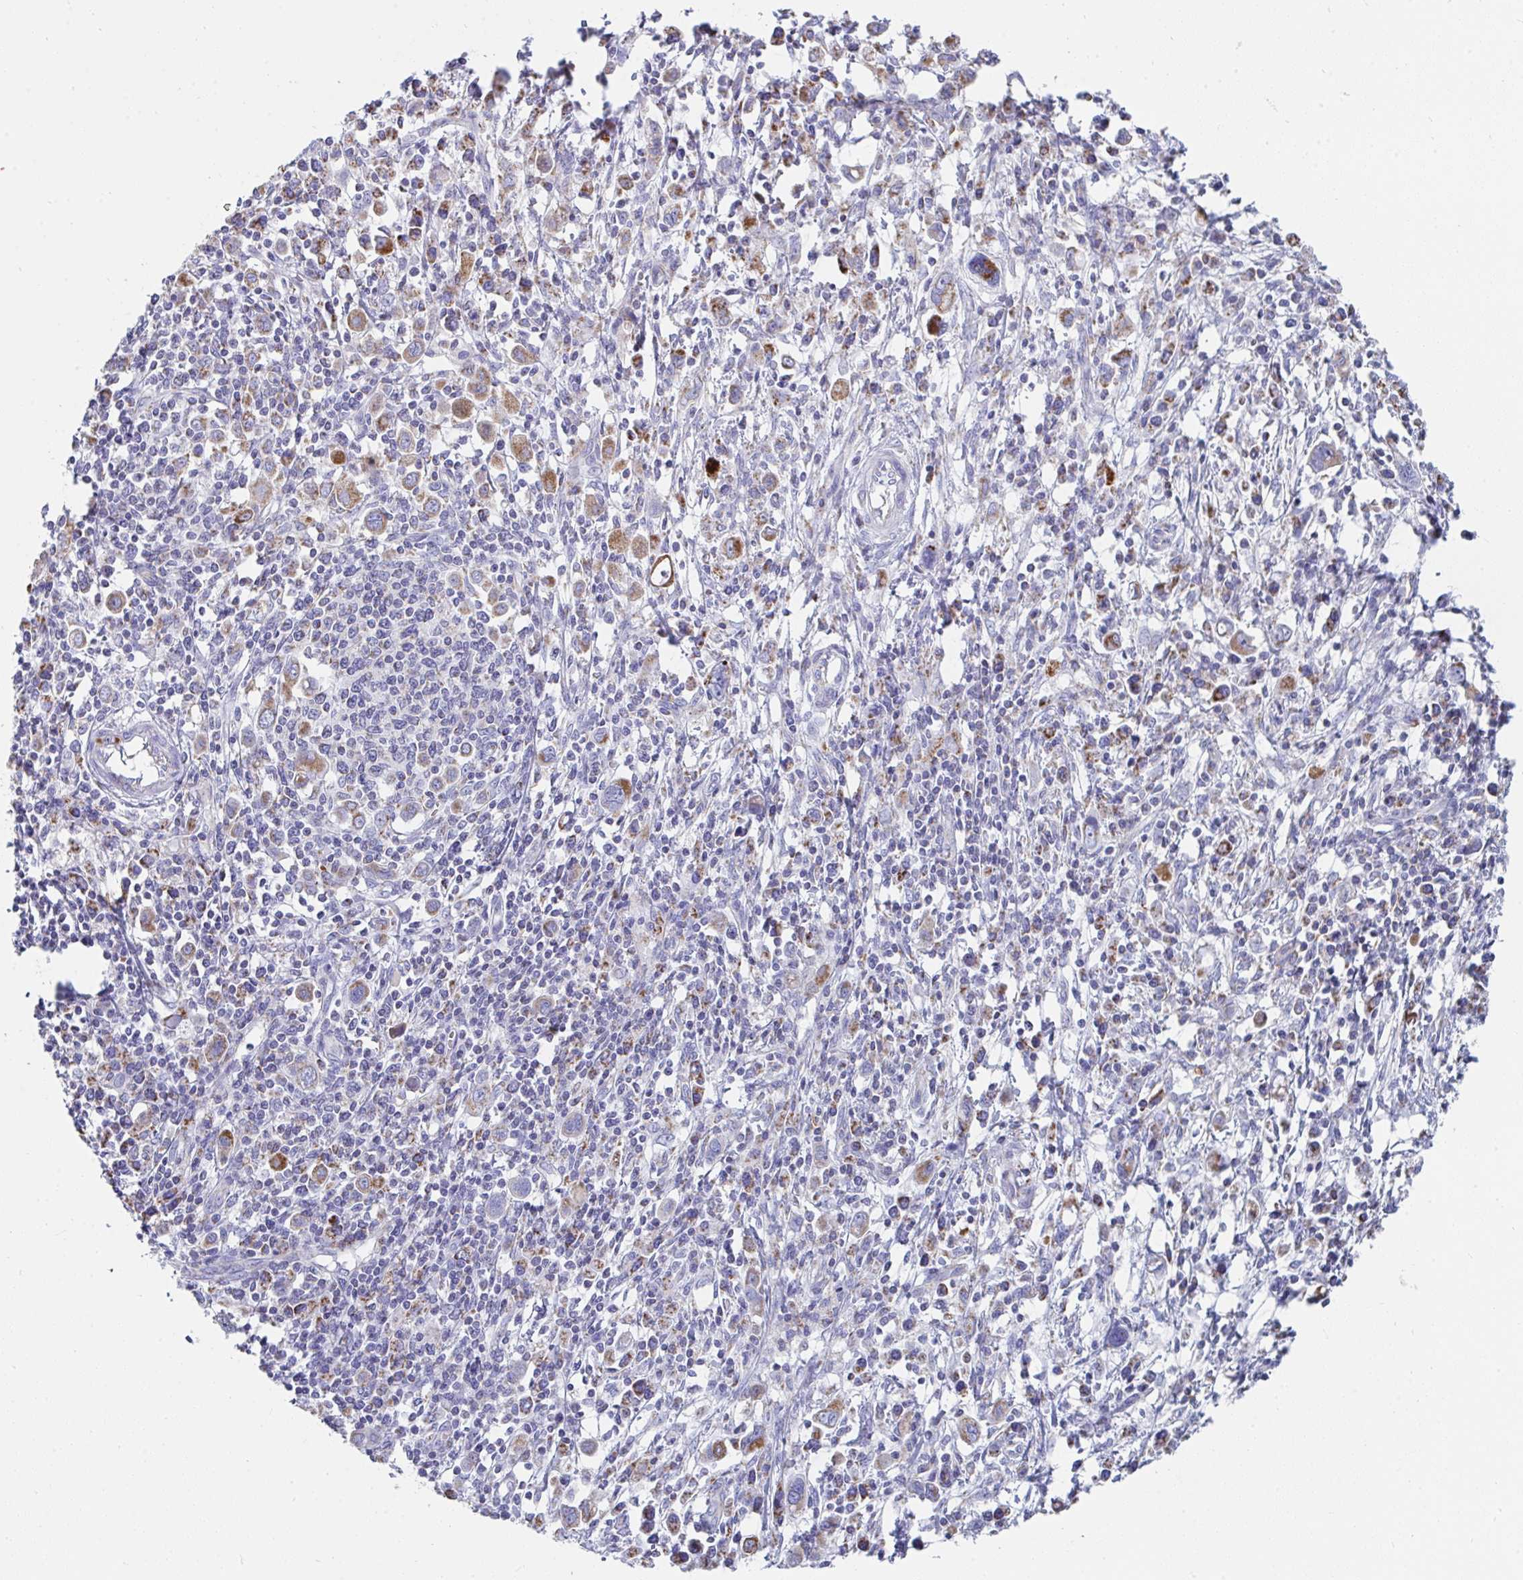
{"staining": {"intensity": "moderate", "quantity": "25%-75%", "location": "cytoplasmic/membranous"}, "tissue": "stomach cancer", "cell_type": "Tumor cells", "image_type": "cancer", "snomed": [{"axis": "morphology", "description": "Adenocarcinoma, NOS"}, {"axis": "topography", "description": "Stomach, upper"}], "caption": "Stomach cancer stained for a protein (brown) displays moderate cytoplasmic/membranous positive staining in approximately 25%-75% of tumor cells.", "gene": "AIFM1", "patient": {"sex": "male", "age": 75}}